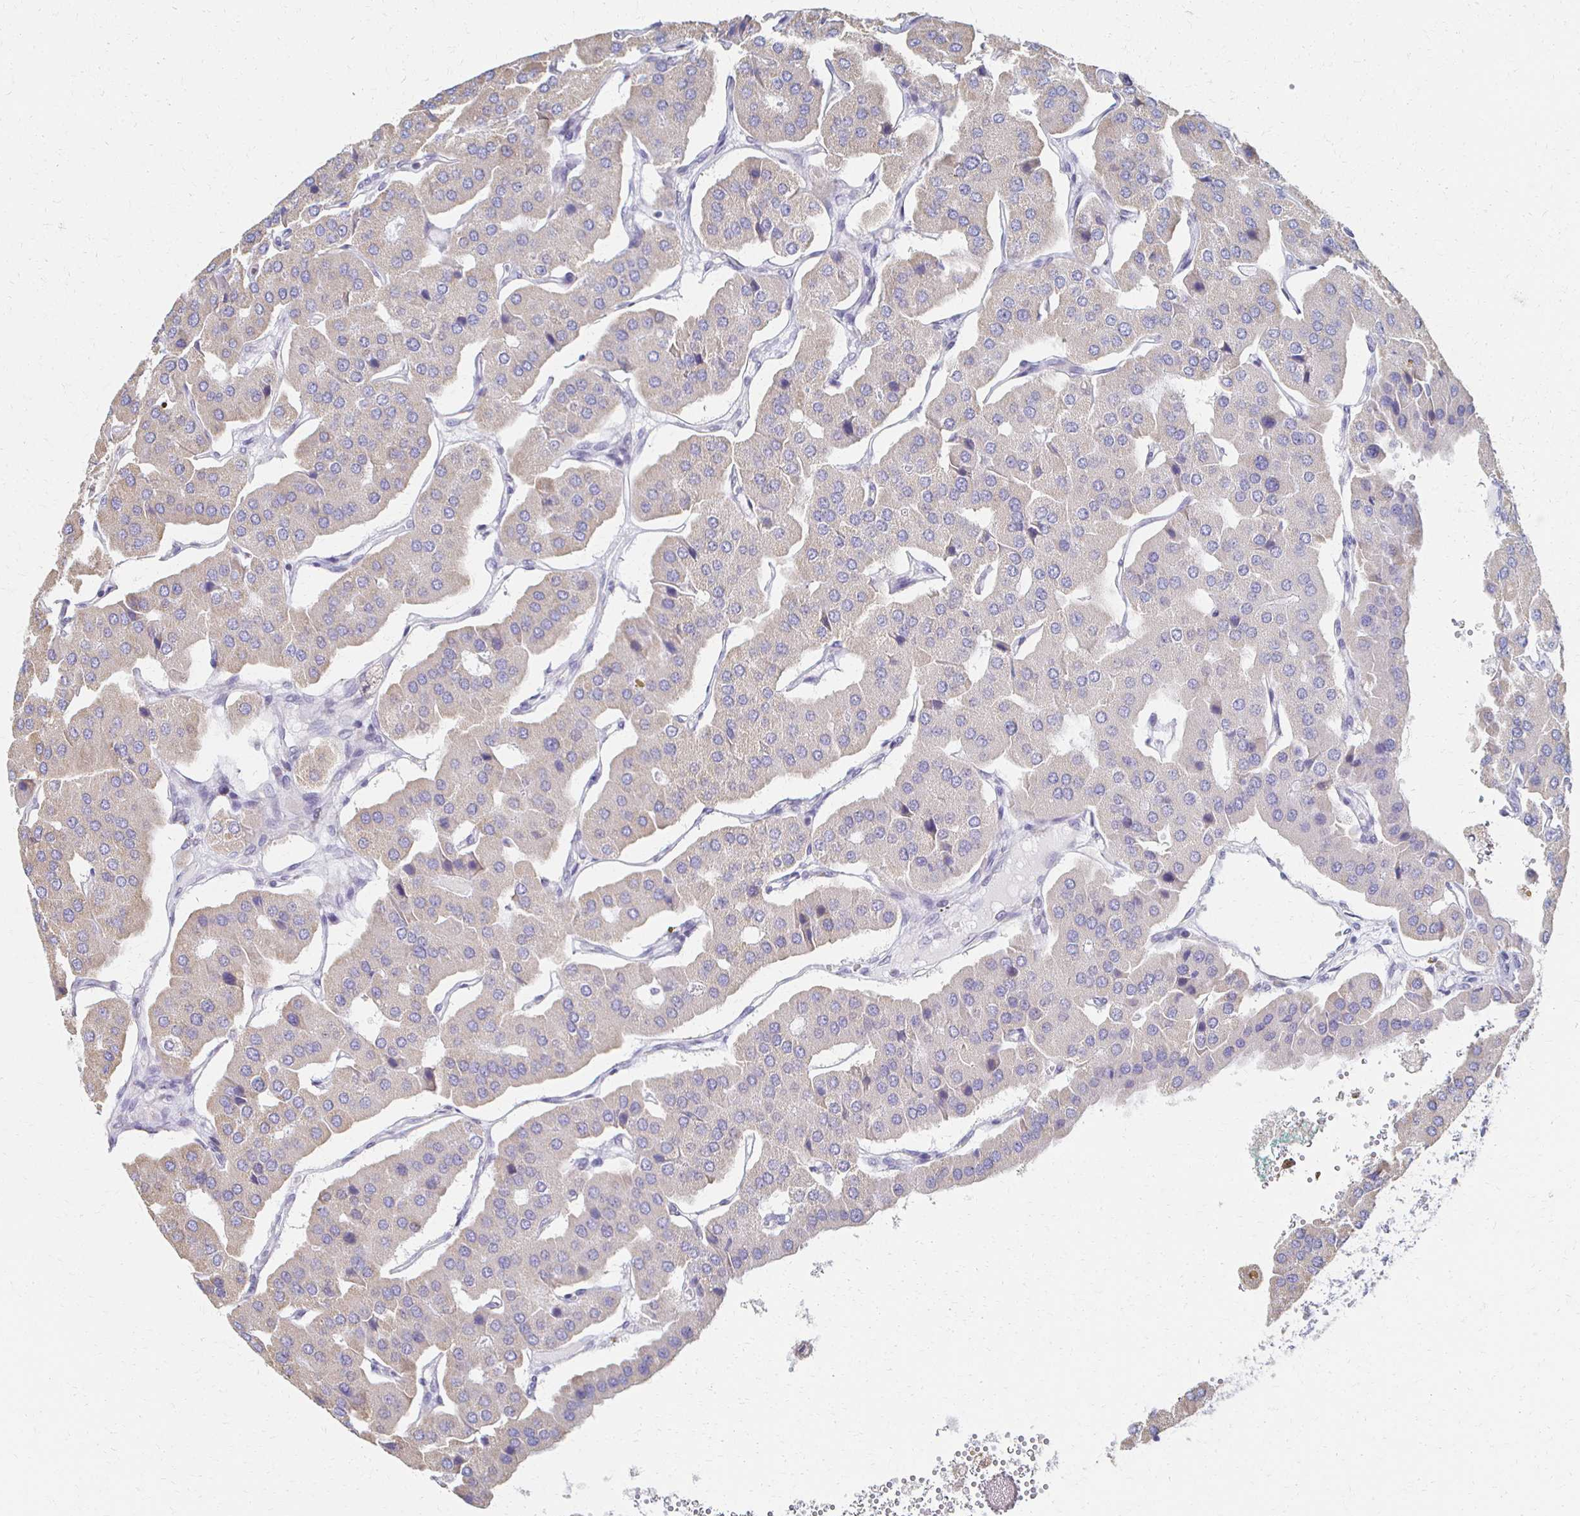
{"staining": {"intensity": "negative", "quantity": "none", "location": "none"}, "tissue": "parathyroid gland", "cell_type": "Glandular cells", "image_type": "normal", "snomed": [{"axis": "morphology", "description": "Normal tissue, NOS"}, {"axis": "morphology", "description": "Adenoma, NOS"}, {"axis": "topography", "description": "Parathyroid gland"}], "caption": "A high-resolution image shows immunohistochemistry (IHC) staining of benign parathyroid gland, which displays no significant positivity in glandular cells.", "gene": "ATP1A3", "patient": {"sex": "female", "age": 86}}